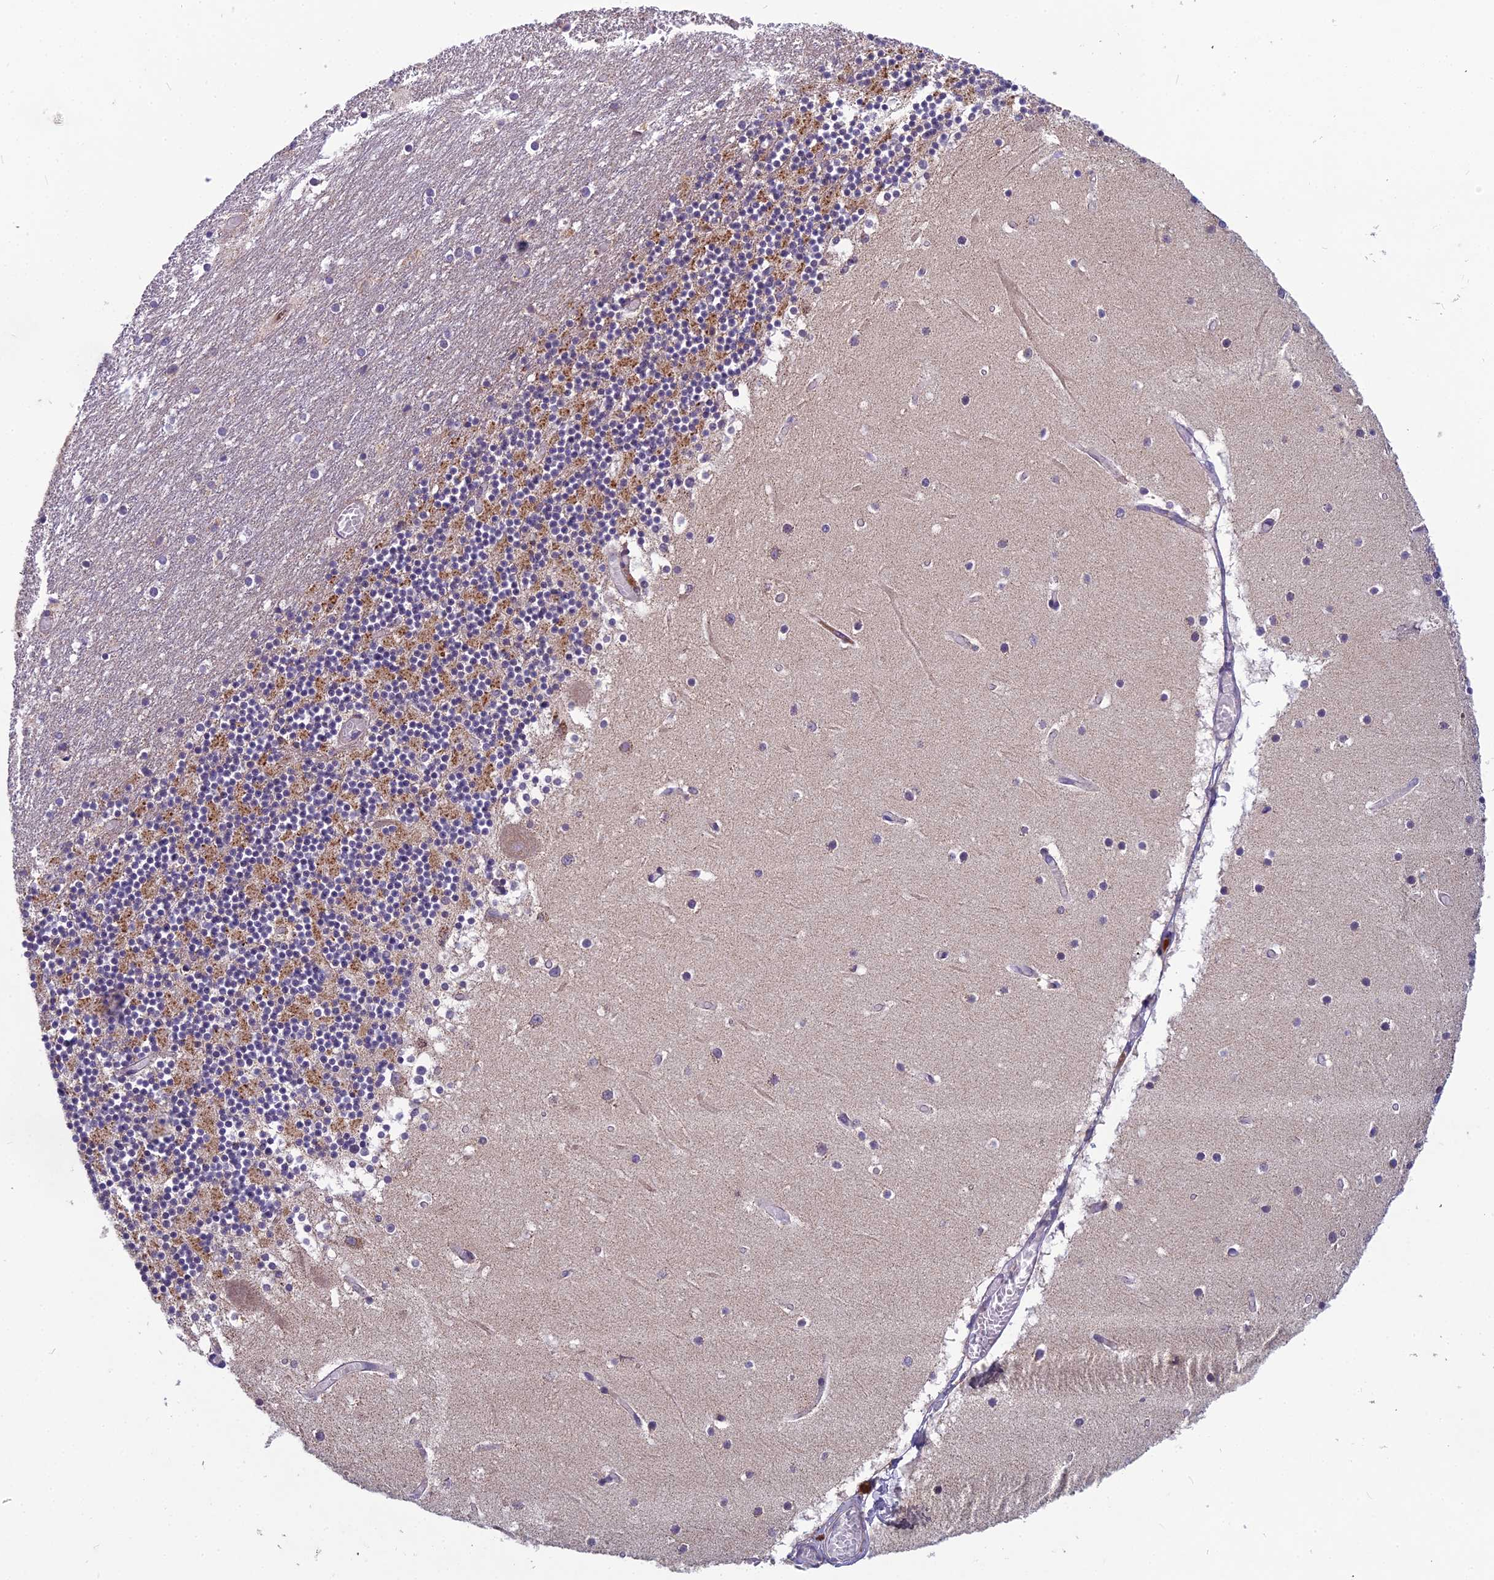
{"staining": {"intensity": "moderate", "quantity": "25%-75%", "location": "cytoplasmic/membranous"}, "tissue": "cerebellum", "cell_type": "Cells in granular layer", "image_type": "normal", "snomed": [{"axis": "morphology", "description": "Normal tissue, NOS"}, {"axis": "topography", "description": "Cerebellum"}], "caption": "Approximately 25%-75% of cells in granular layer in unremarkable cerebellum demonstrate moderate cytoplasmic/membranous protein expression as visualized by brown immunohistochemical staining.", "gene": "ENSG00000188897", "patient": {"sex": "female", "age": 28}}